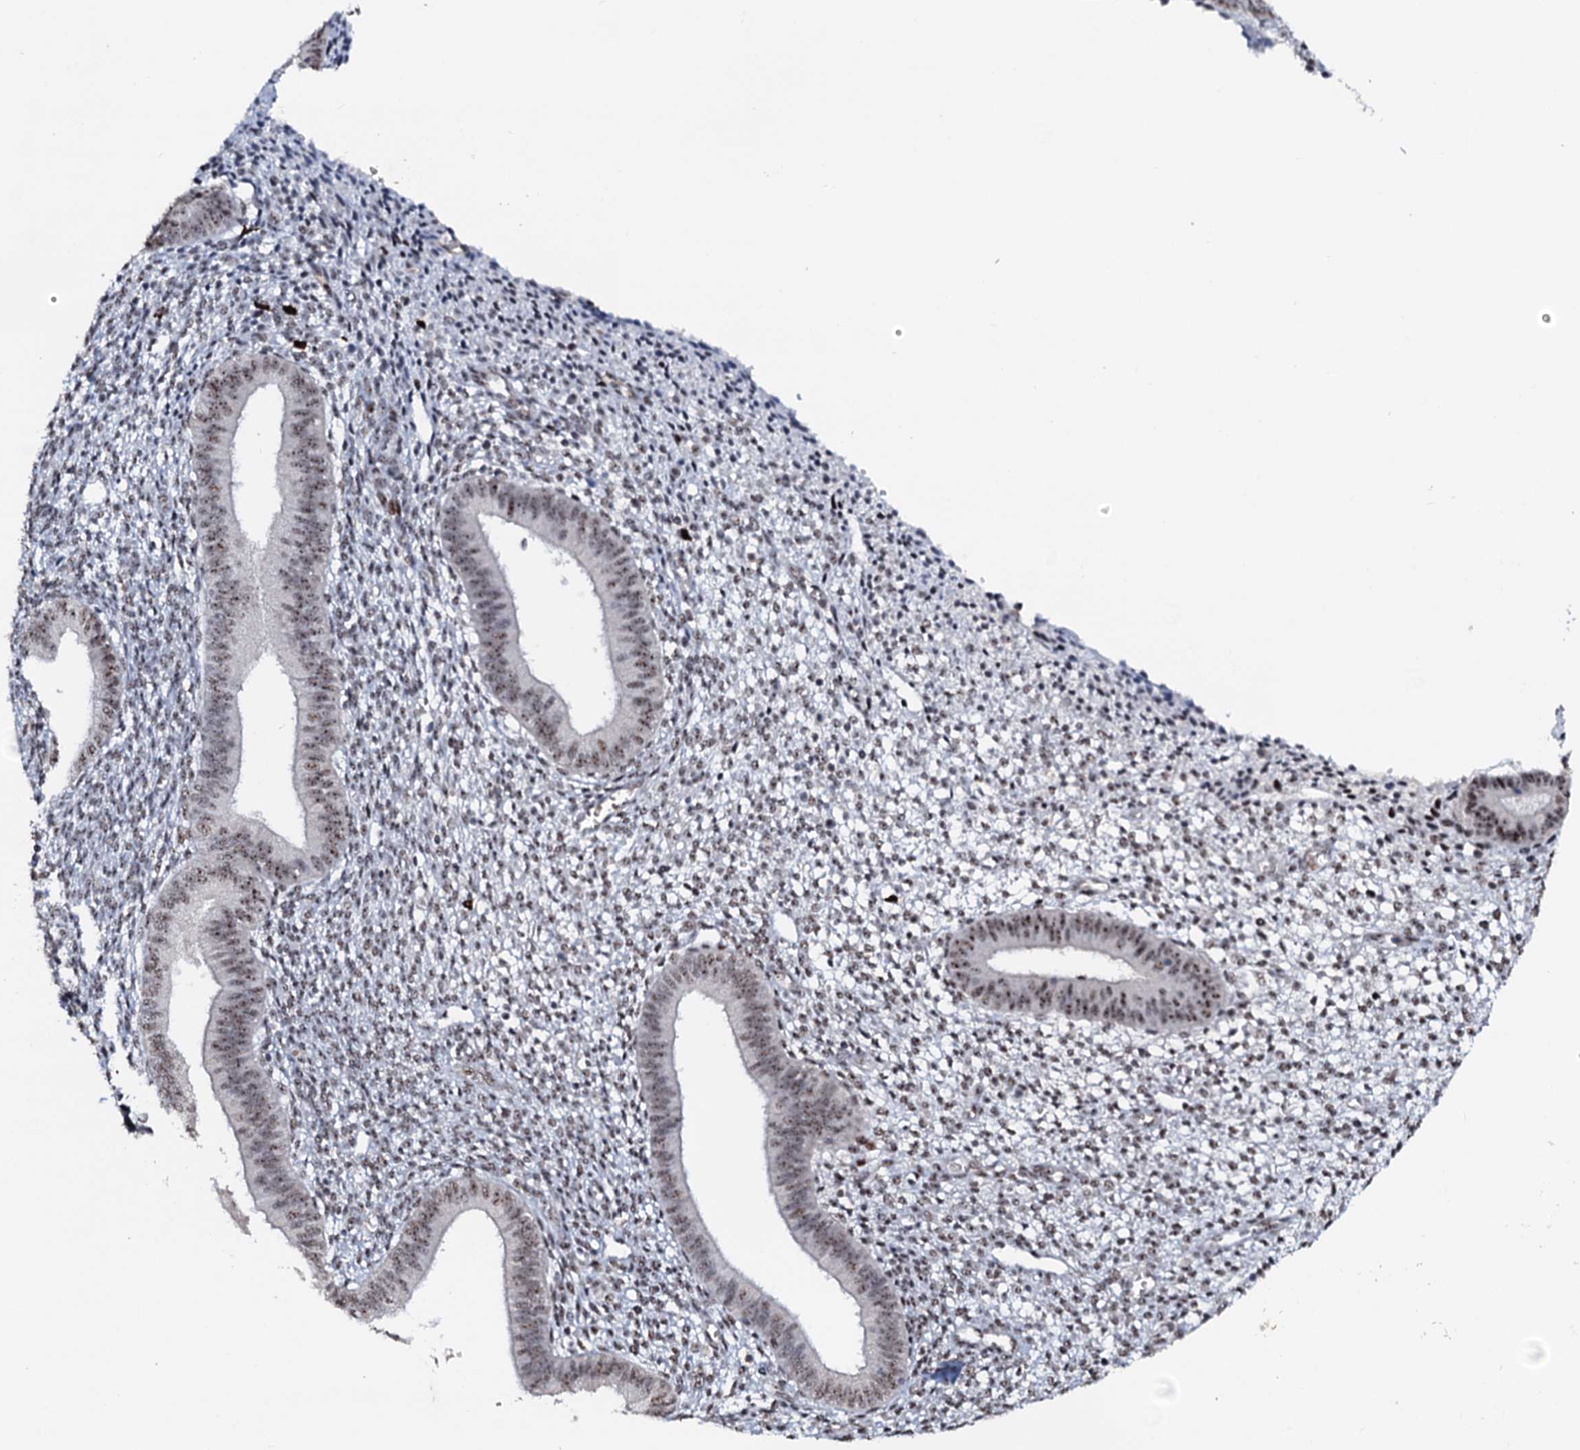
{"staining": {"intensity": "moderate", "quantity": "25%-75%", "location": "nuclear"}, "tissue": "endometrium", "cell_type": "Cells in endometrial stroma", "image_type": "normal", "snomed": [{"axis": "morphology", "description": "Normal tissue, NOS"}, {"axis": "topography", "description": "Endometrium"}], "caption": "High-power microscopy captured an immunohistochemistry (IHC) micrograph of benign endometrium, revealing moderate nuclear positivity in approximately 25%-75% of cells in endometrial stroma. (DAB IHC with brightfield microscopy, high magnification).", "gene": "NEUROG3", "patient": {"sex": "female", "age": 46}}